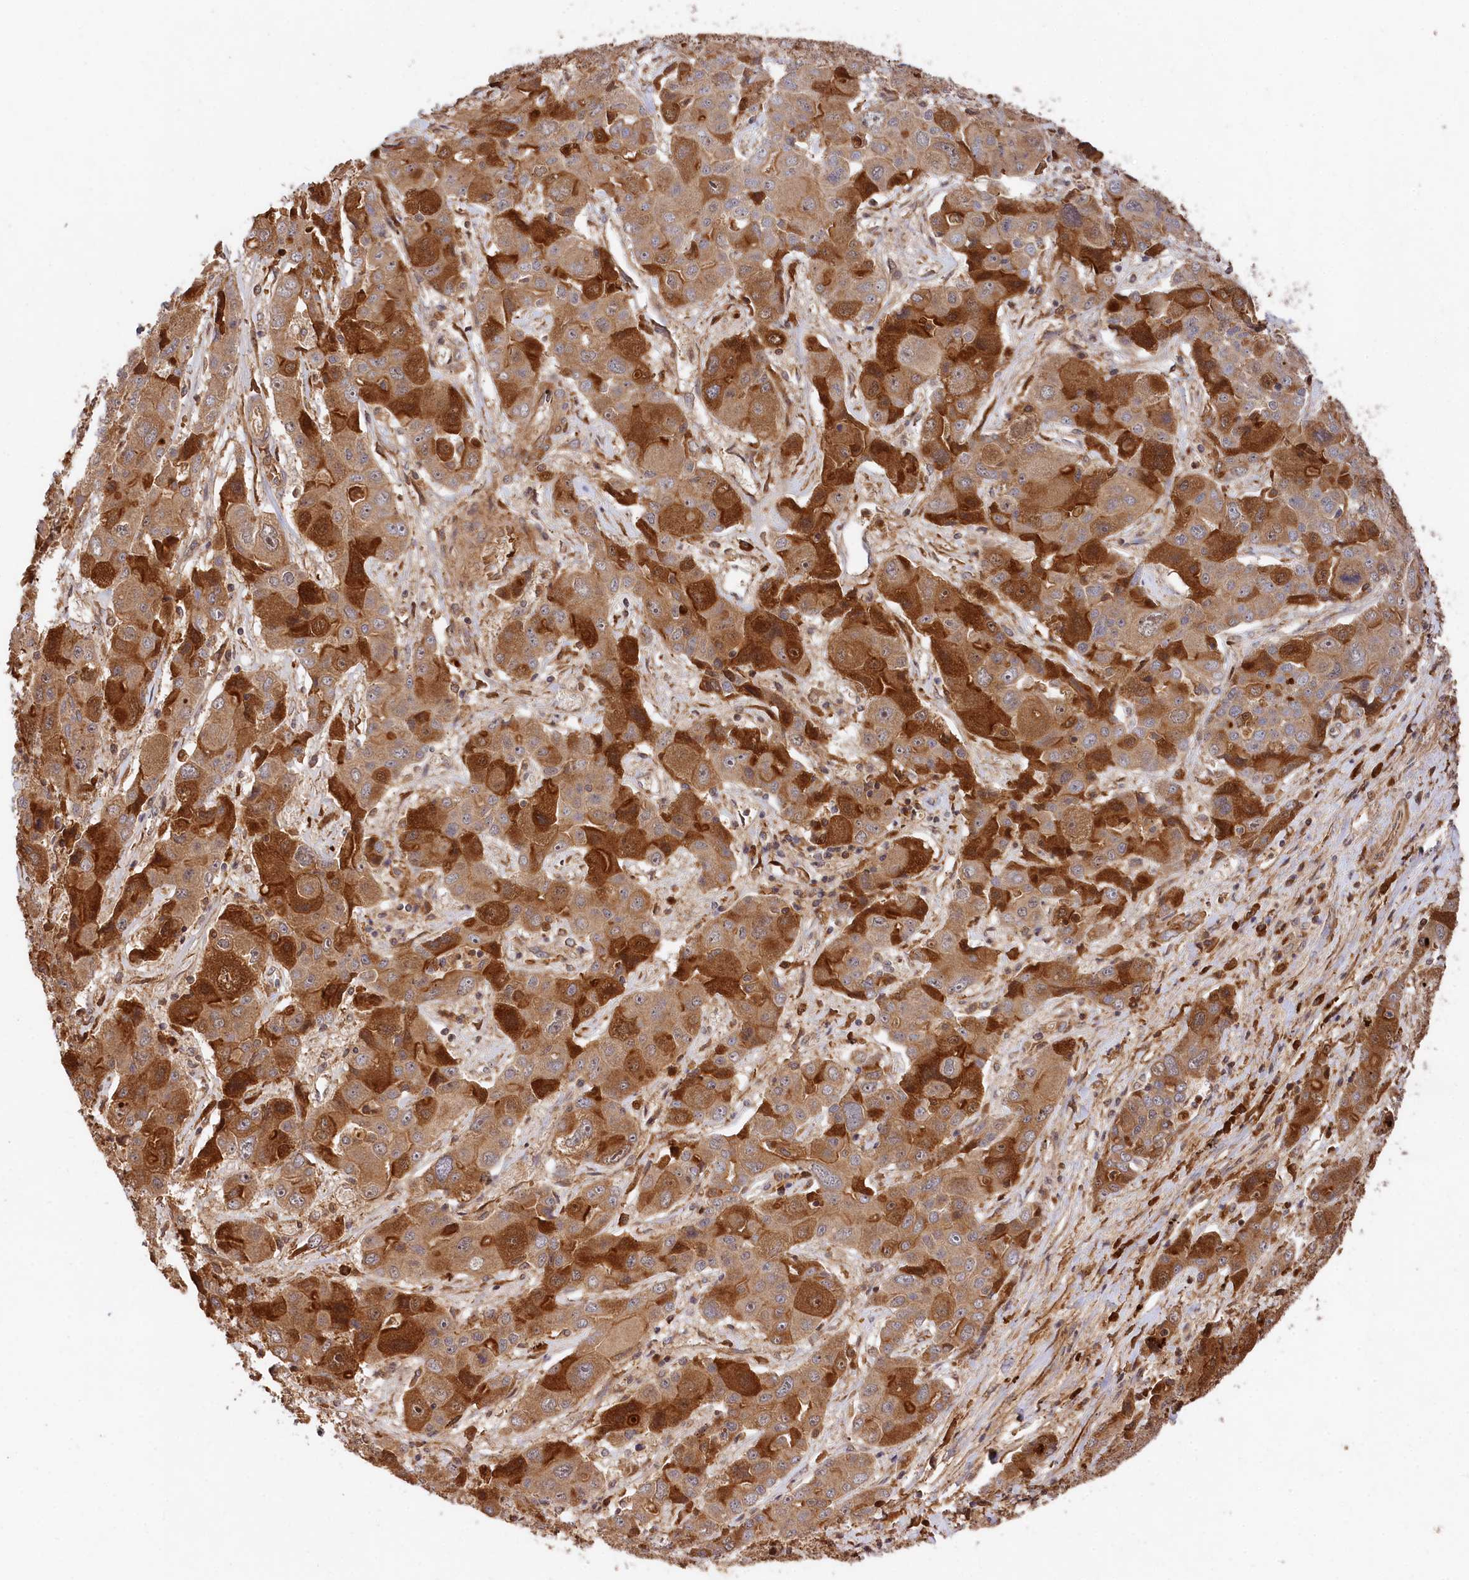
{"staining": {"intensity": "moderate", "quantity": ">75%", "location": "cytoplasmic/membranous"}, "tissue": "liver cancer", "cell_type": "Tumor cells", "image_type": "cancer", "snomed": [{"axis": "morphology", "description": "Cholangiocarcinoma"}, {"axis": "topography", "description": "Liver"}], "caption": "Immunohistochemical staining of liver cholangiocarcinoma shows moderate cytoplasmic/membranous protein expression in approximately >75% of tumor cells.", "gene": "MCF2L2", "patient": {"sex": "male", "age": 67}}